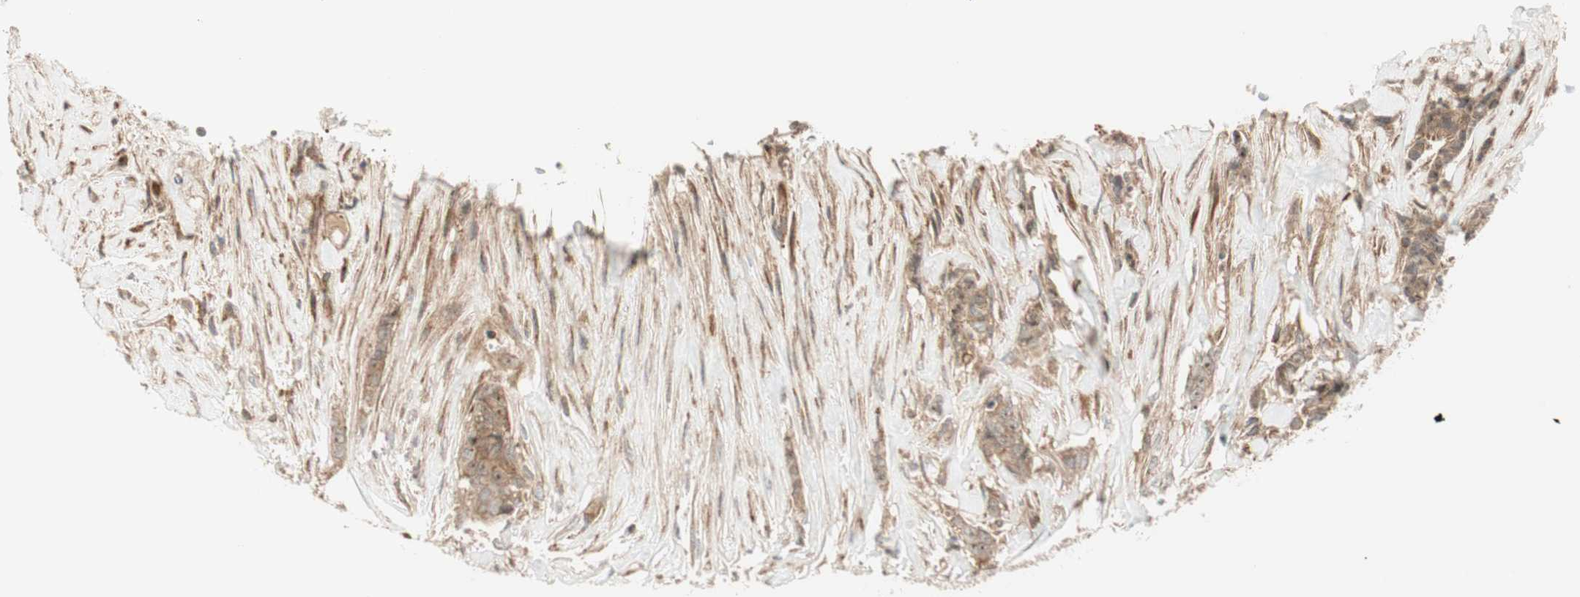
{"staining": {"intensity": "weak", "quantity": ">75%", "location": "cytoplasmic/membranous"}, "tissue": "breast cancer", "cell_type": "Tumor cells", "image_type": "cancer", "snomed": [{"axis": "morphology", "description": "Duct carcinoma"}, {"axis": "topography", "description": "Breast"}], "caption": "Immunohistochemistry (IHC) image of neoplastic tissue: breast intraductal carcinoma stained using immunohistochemistry reveals low levels of weak protein expression localized specifically in the cytoplasmic/membranous of tumor cells, appearing as a cytoplasmic/membranous brown color.", "gene": "ABI1", "patient": {"sex": "female", "age": 40}}